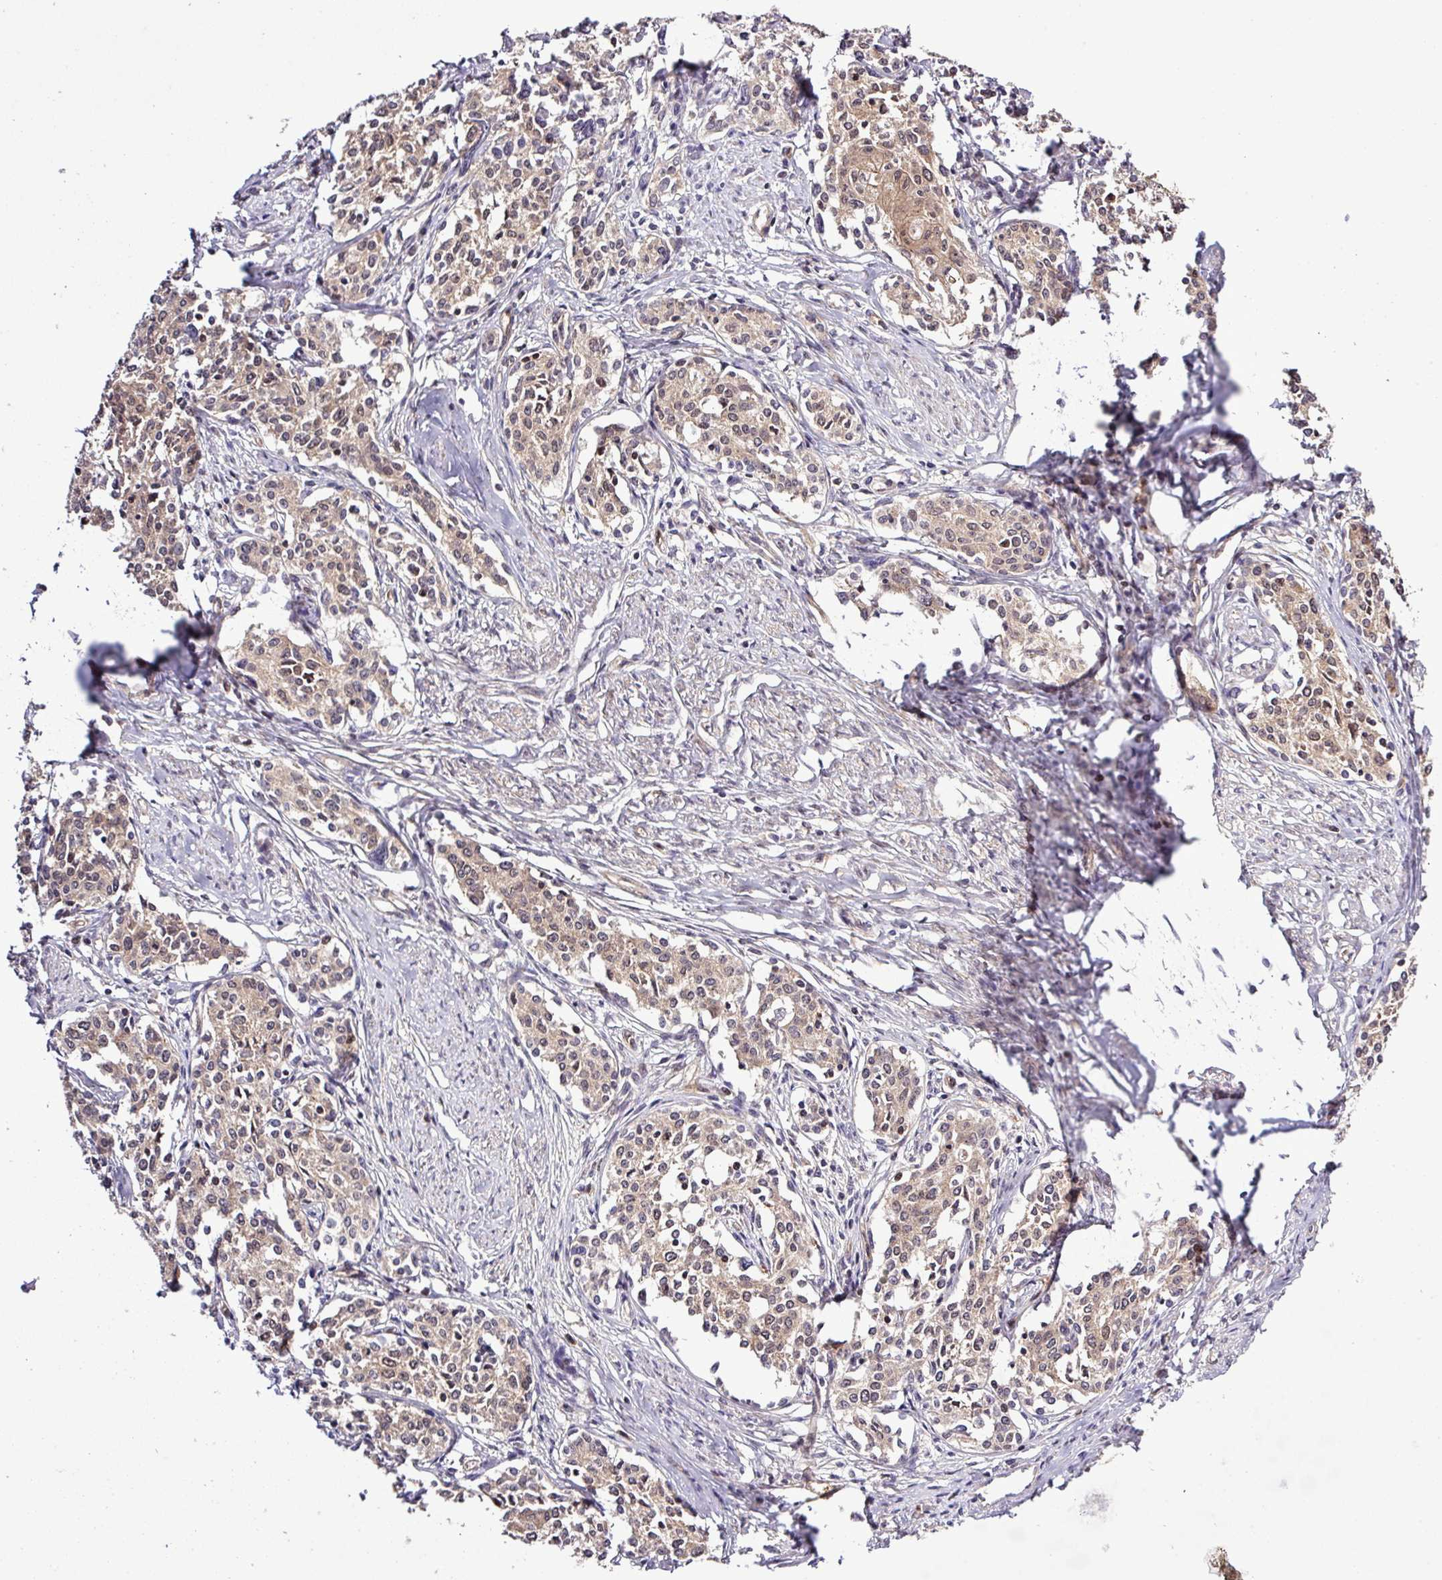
{"staining": {"intensity": "moderate", "quantity": ">75%", "location": "cytoplasmic/membranous,nuclear"}, "tissue": "cervical cancer", "cell_type": "Tumor cells", "image_type": "cancer", "snomed": [{"axis": "morphology", "description": "Squamous cell carcinoma, NOS"}, {"axis": "morphology", "description": "Adenocarcinoma, NOS"}, {"axis": "topography", "description": "Cervix"}], "caption": "This is an image of immunohistochemistry staining of cervical cancer, which shows moderate staining in the cytoplasmic/membranous and nuclear of tumor cells.", "gene": "CARHSP1", "patient": {"sex": "female", "age": 52}}